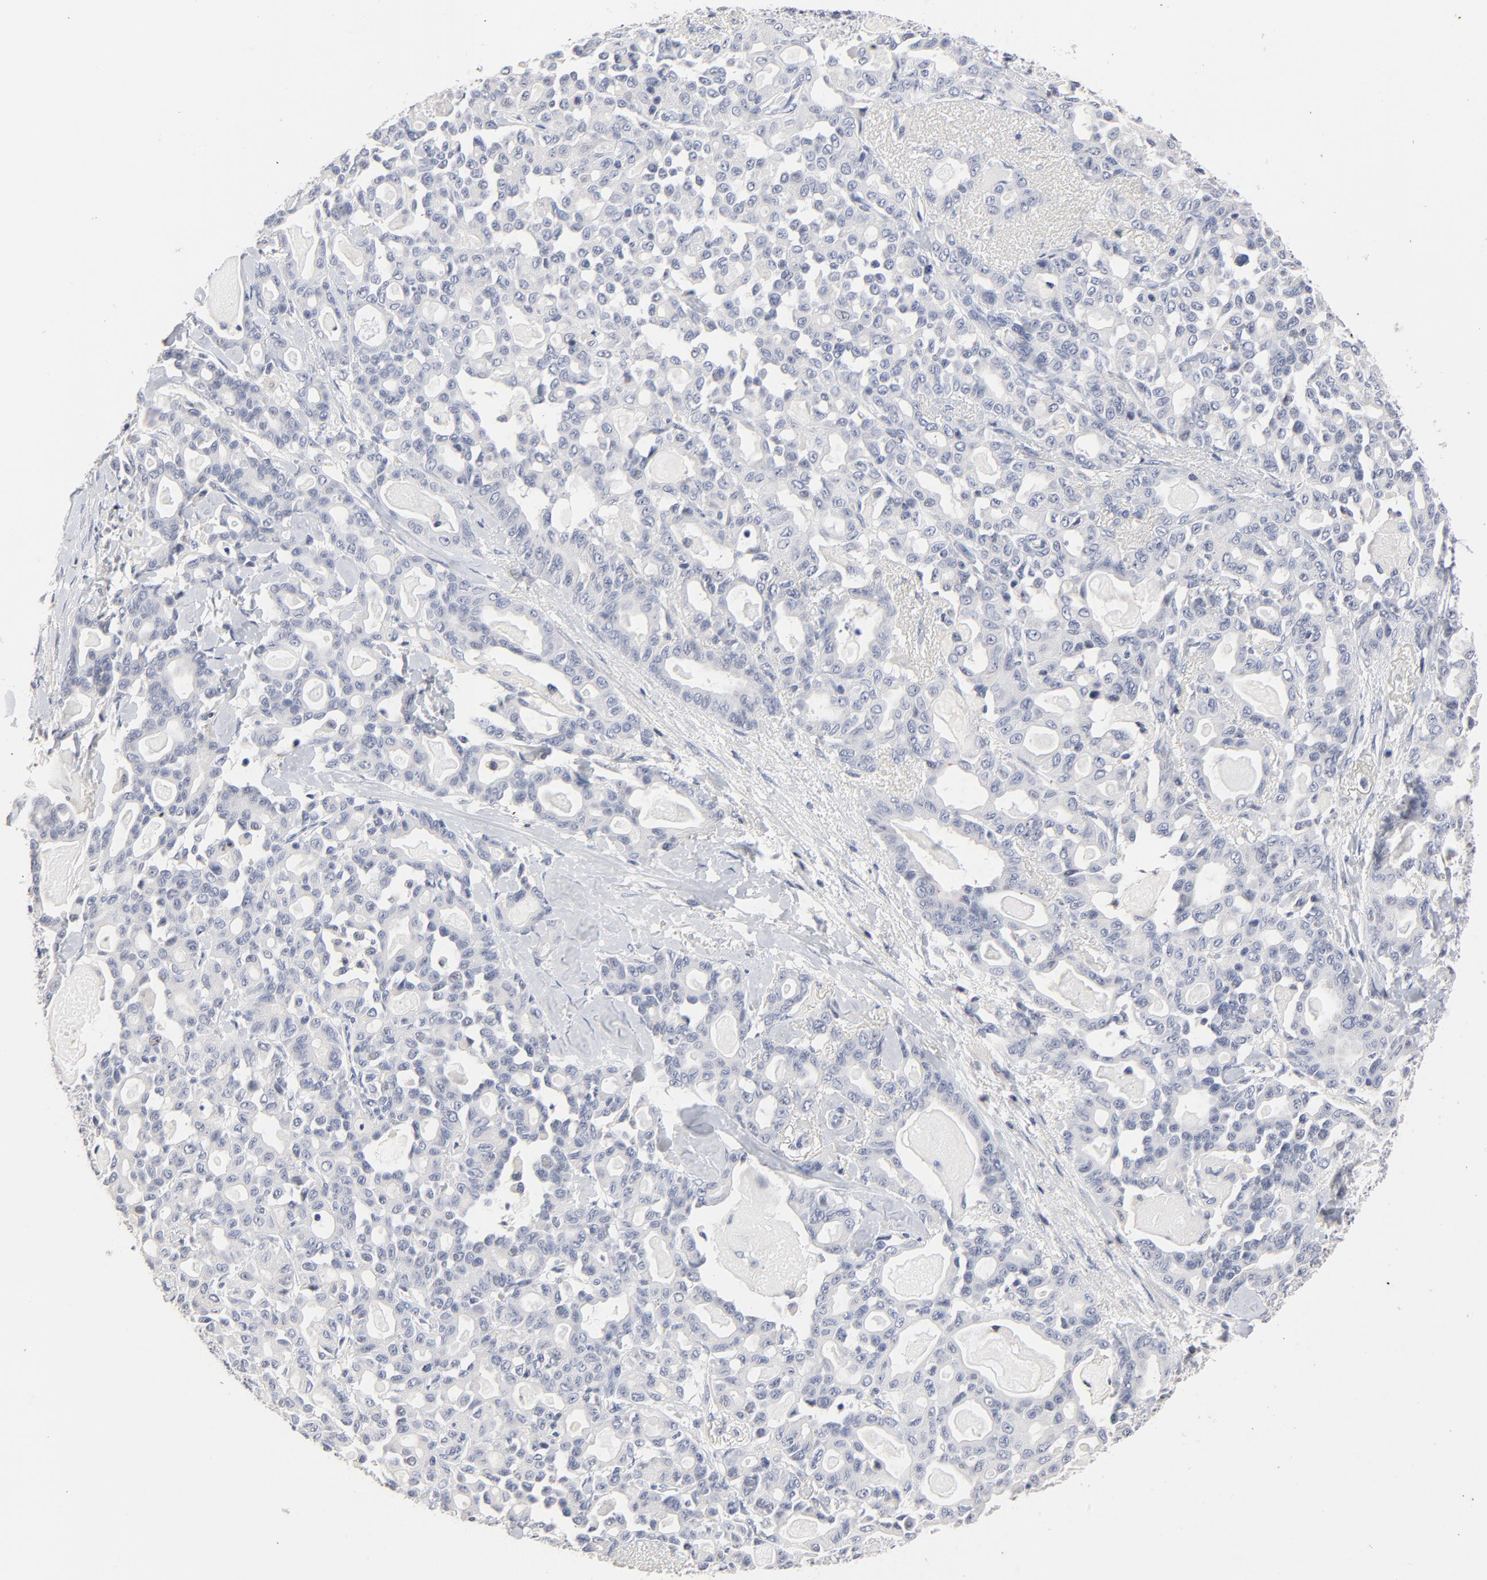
{"staining": {"intensity": "negative", "quantity": "none", "location": "none"}, "tissue": "pancreatic cancer", "cell_type": "Tumor cells", "image_type": "cancer", "snomed": [{"axis": "morphology", "description": "Adenocarcinoma, NOS"}, {"axis": "topography", "description": "Pancreas"}], "caption": "A photomicrograph of pancreatic adenocarcinoma stained for a protein exhibits no brown staining in tumor cells.", "gene": "AADAC", "patient": {"sex": "male", "age": 63}}